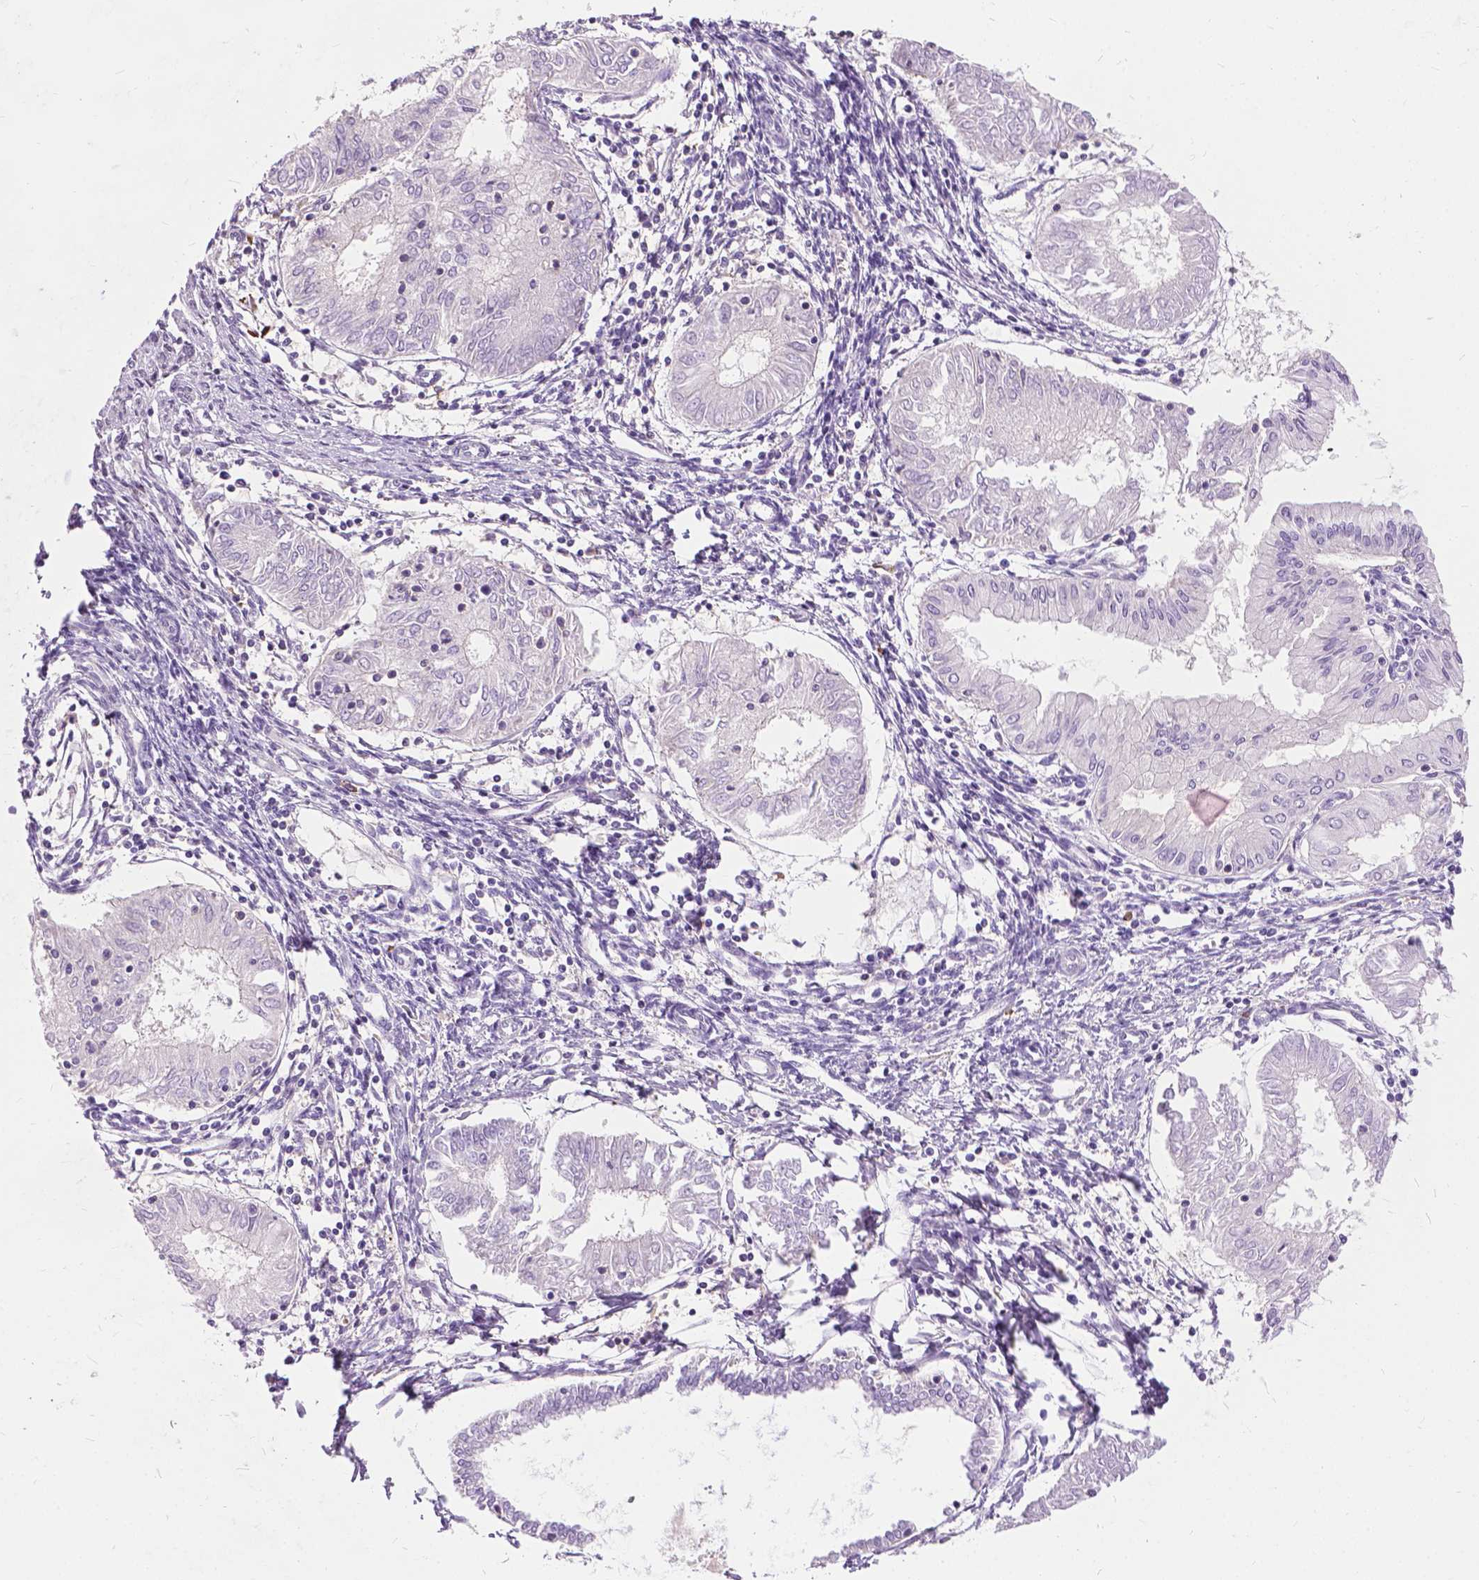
{"staining": {"intensity": "negative", "quantity": "none", "location": "none"}, "tissue": "endometrial cancer", "cell_type": "Tumor cells", "image_type": "cancer", "snomed": [{"axis": "morphology", "description": "Adenocarcinoma, NOS"}, {"axis": "topography", "description": "Endometrium"}], "caption": "The photomicrograph reveals no staining of tumor cells in endometrial adenocarcinoma. The staining is performed using DAB brown chromogen with nuclei counter-stained in using hematoxylin.", "gene": "JAK3", "patient": {"sex": "female", "age": 68}}